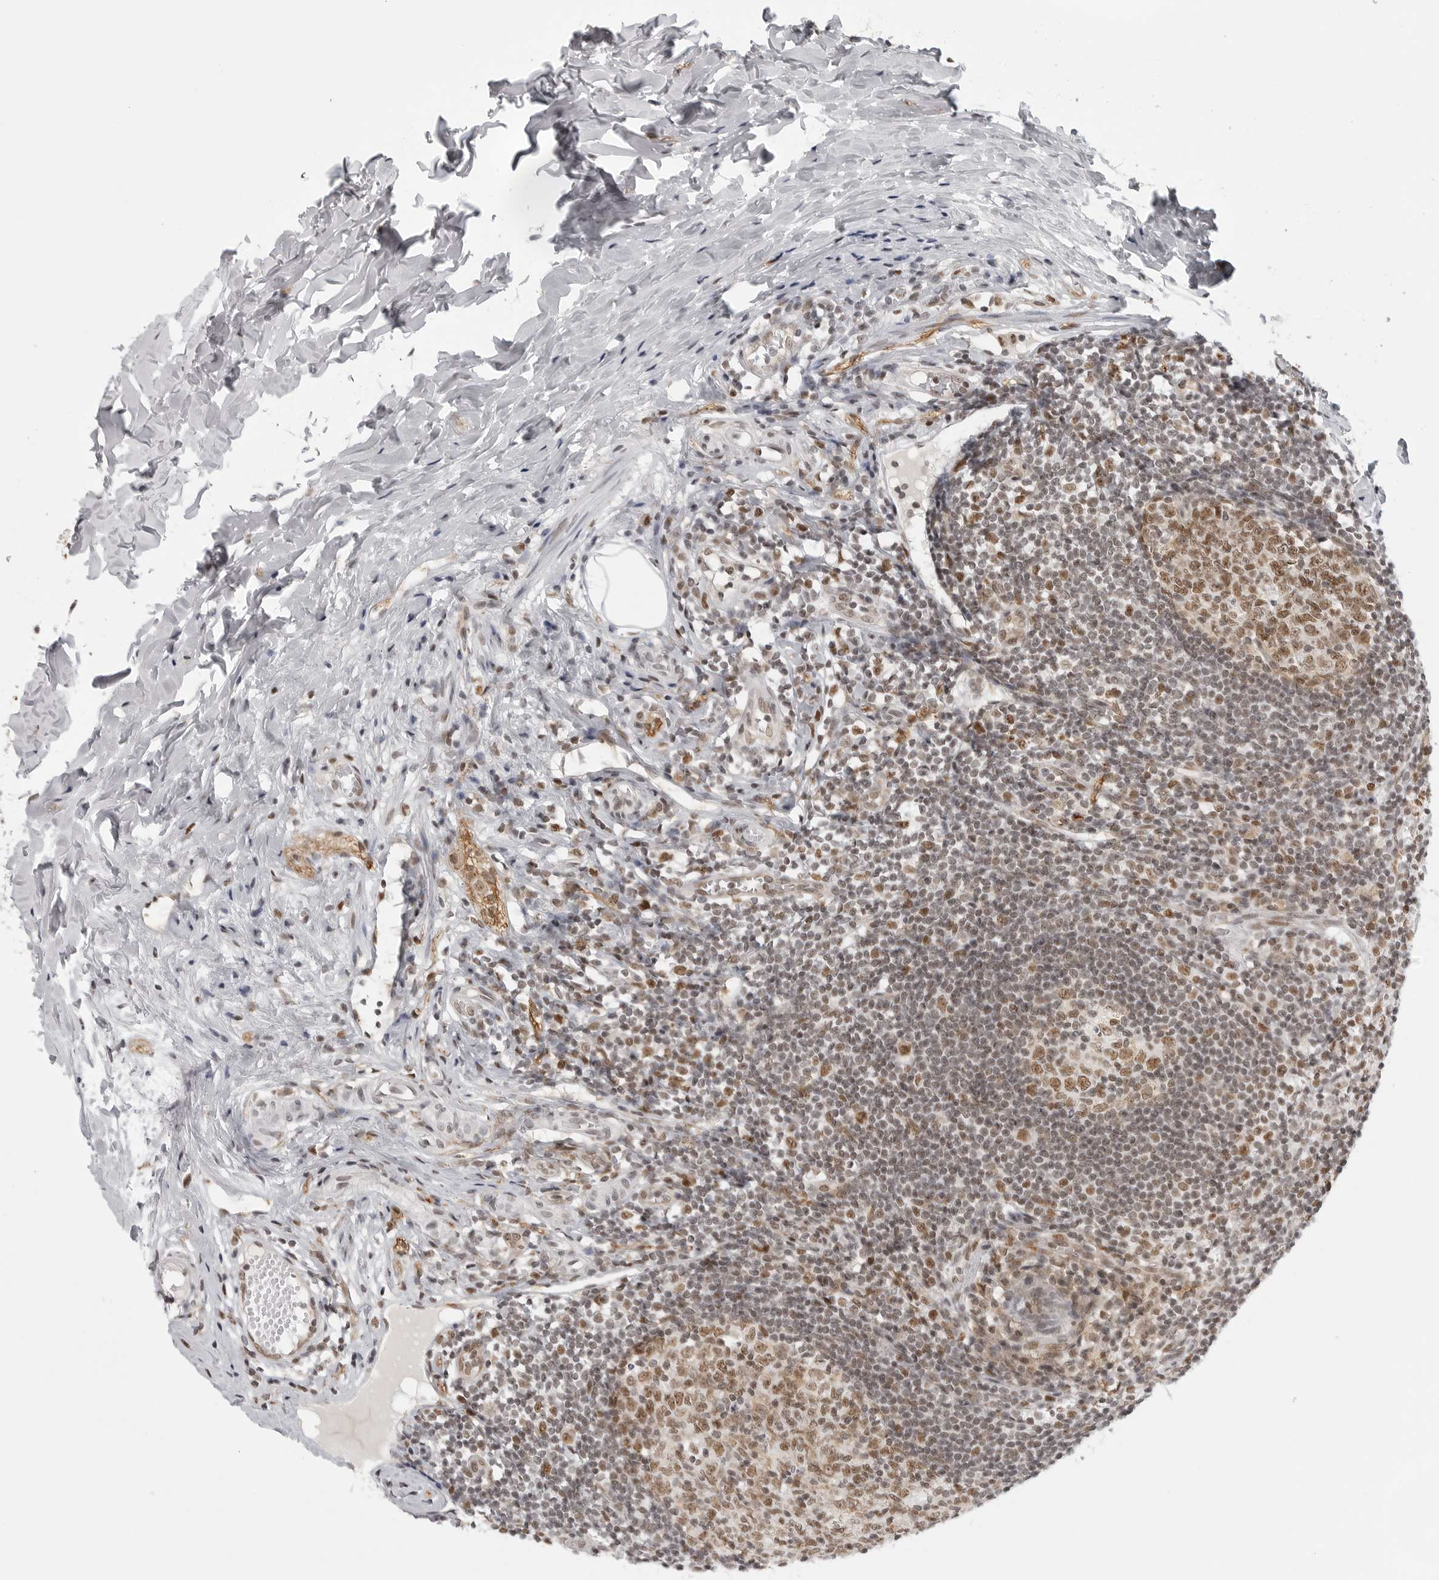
{"staining": {"intensity": "moderate", "quantity": ">75%", "location": "nuclear"}, "tissue": "appendix", "cell_type": "Glandular cells", "image_type": "normal", "snomed": [{"axis": "morphology", "description": "Normal tissue, NOS"}, {"axis": "topography", "description": "Appendix"}], "caption": "This histopathology image displays immunohistochemistry staining of normal appendix, with medium moderate nuclear positivity in about >75% of glandular cells.", "gene": "PRDM10", "patient": {"sex": "female", "age": 20}}